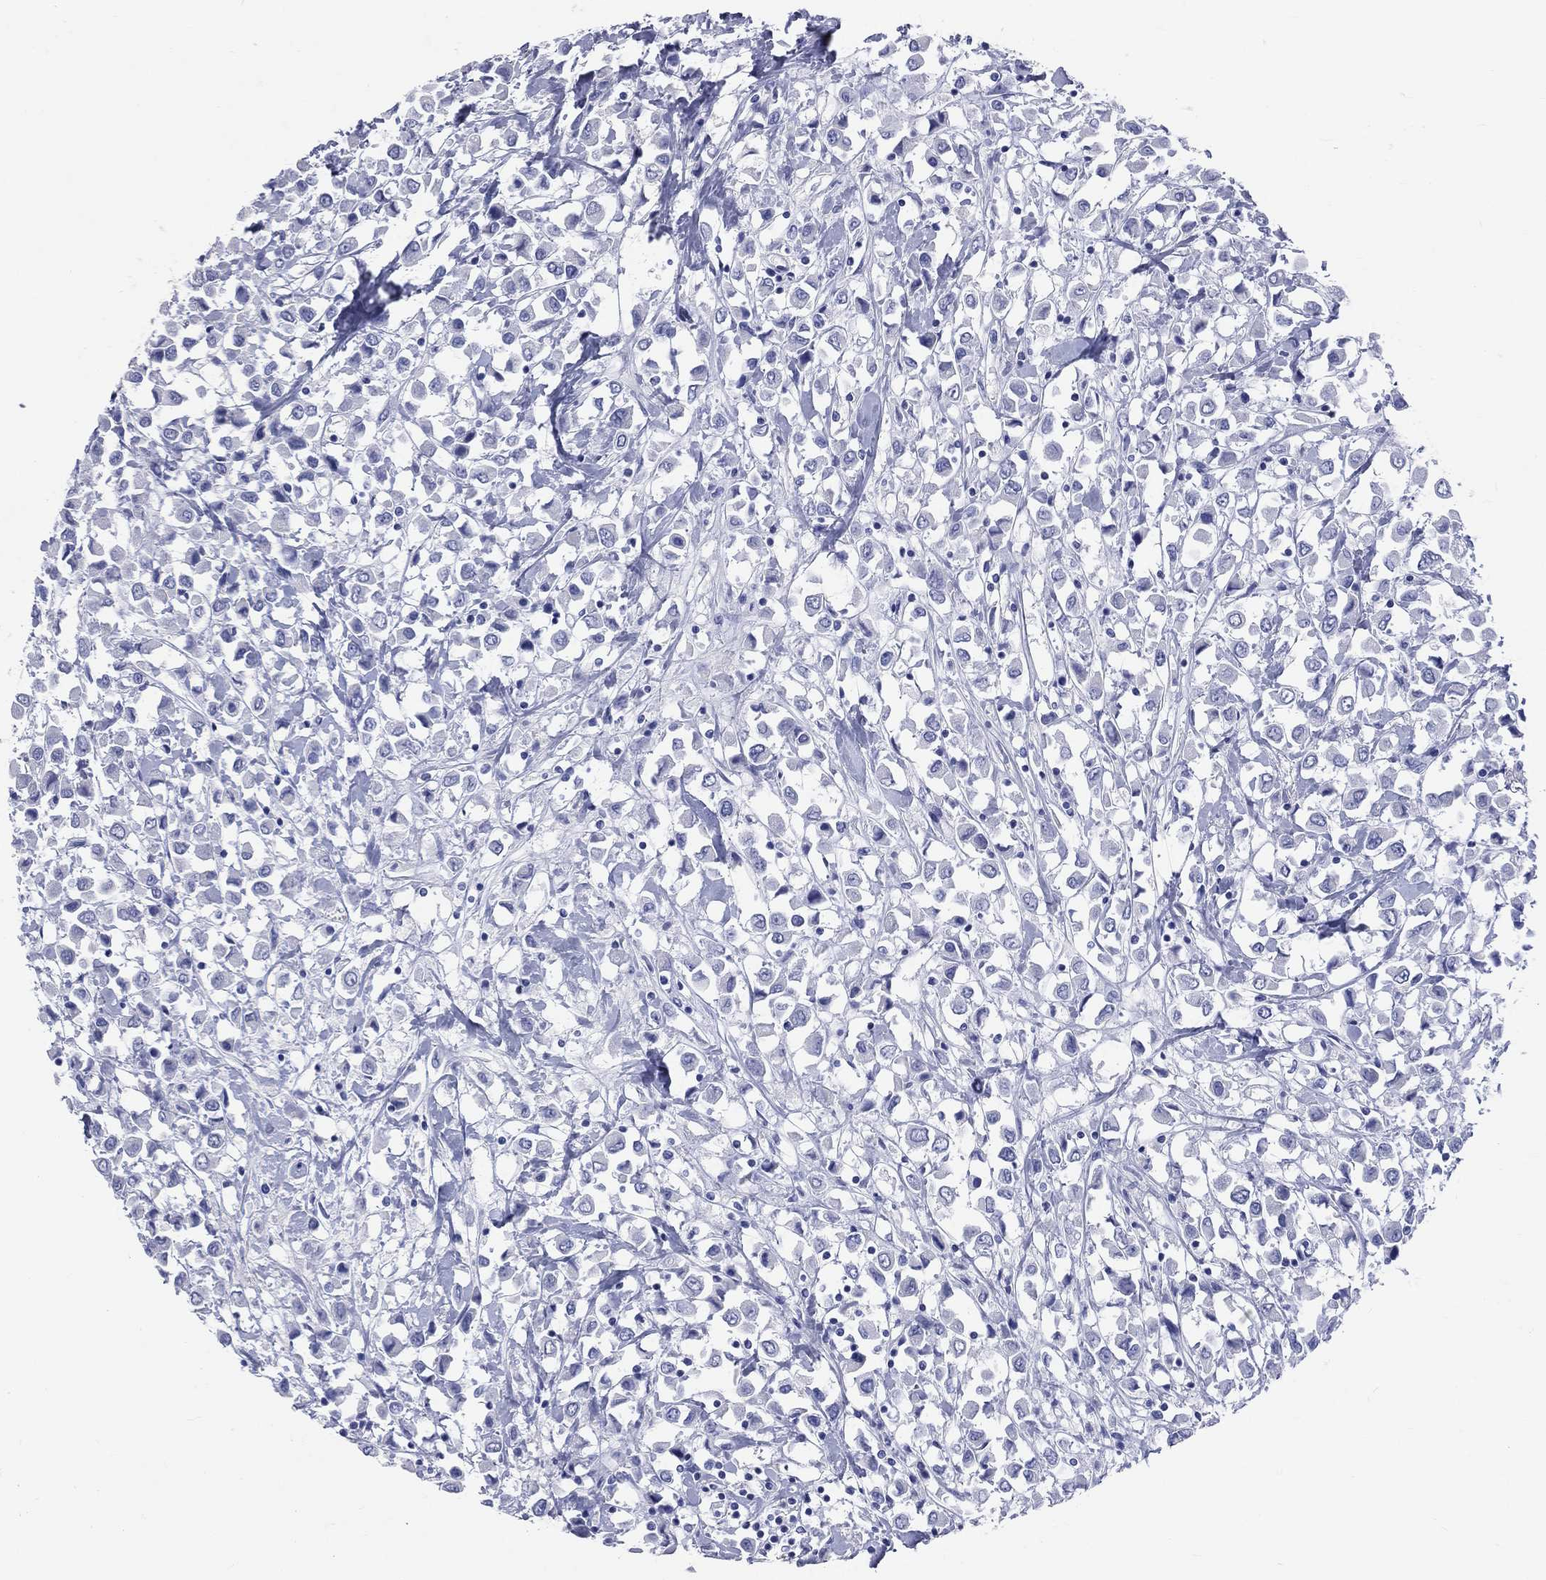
{"staining": {"intensity": "negative", "quantity": "none", "location": "none"}, "tissue": "breast cancer", "cell_type": "Tumor cells", "image_type": "cancer", "snomed": [{"axis": "morphology", "description": "Duct carcinoma"}, {"axis": "topography", "description": "Breast"}], "caption": "DAB (3,3'-diaminobenzidine) immunohistochemical staining of human breast cancer reveals no significant positivity in tumor cells.", "gene": "PGLYRP1", "patient": {"sex": "female", "age": 61}}